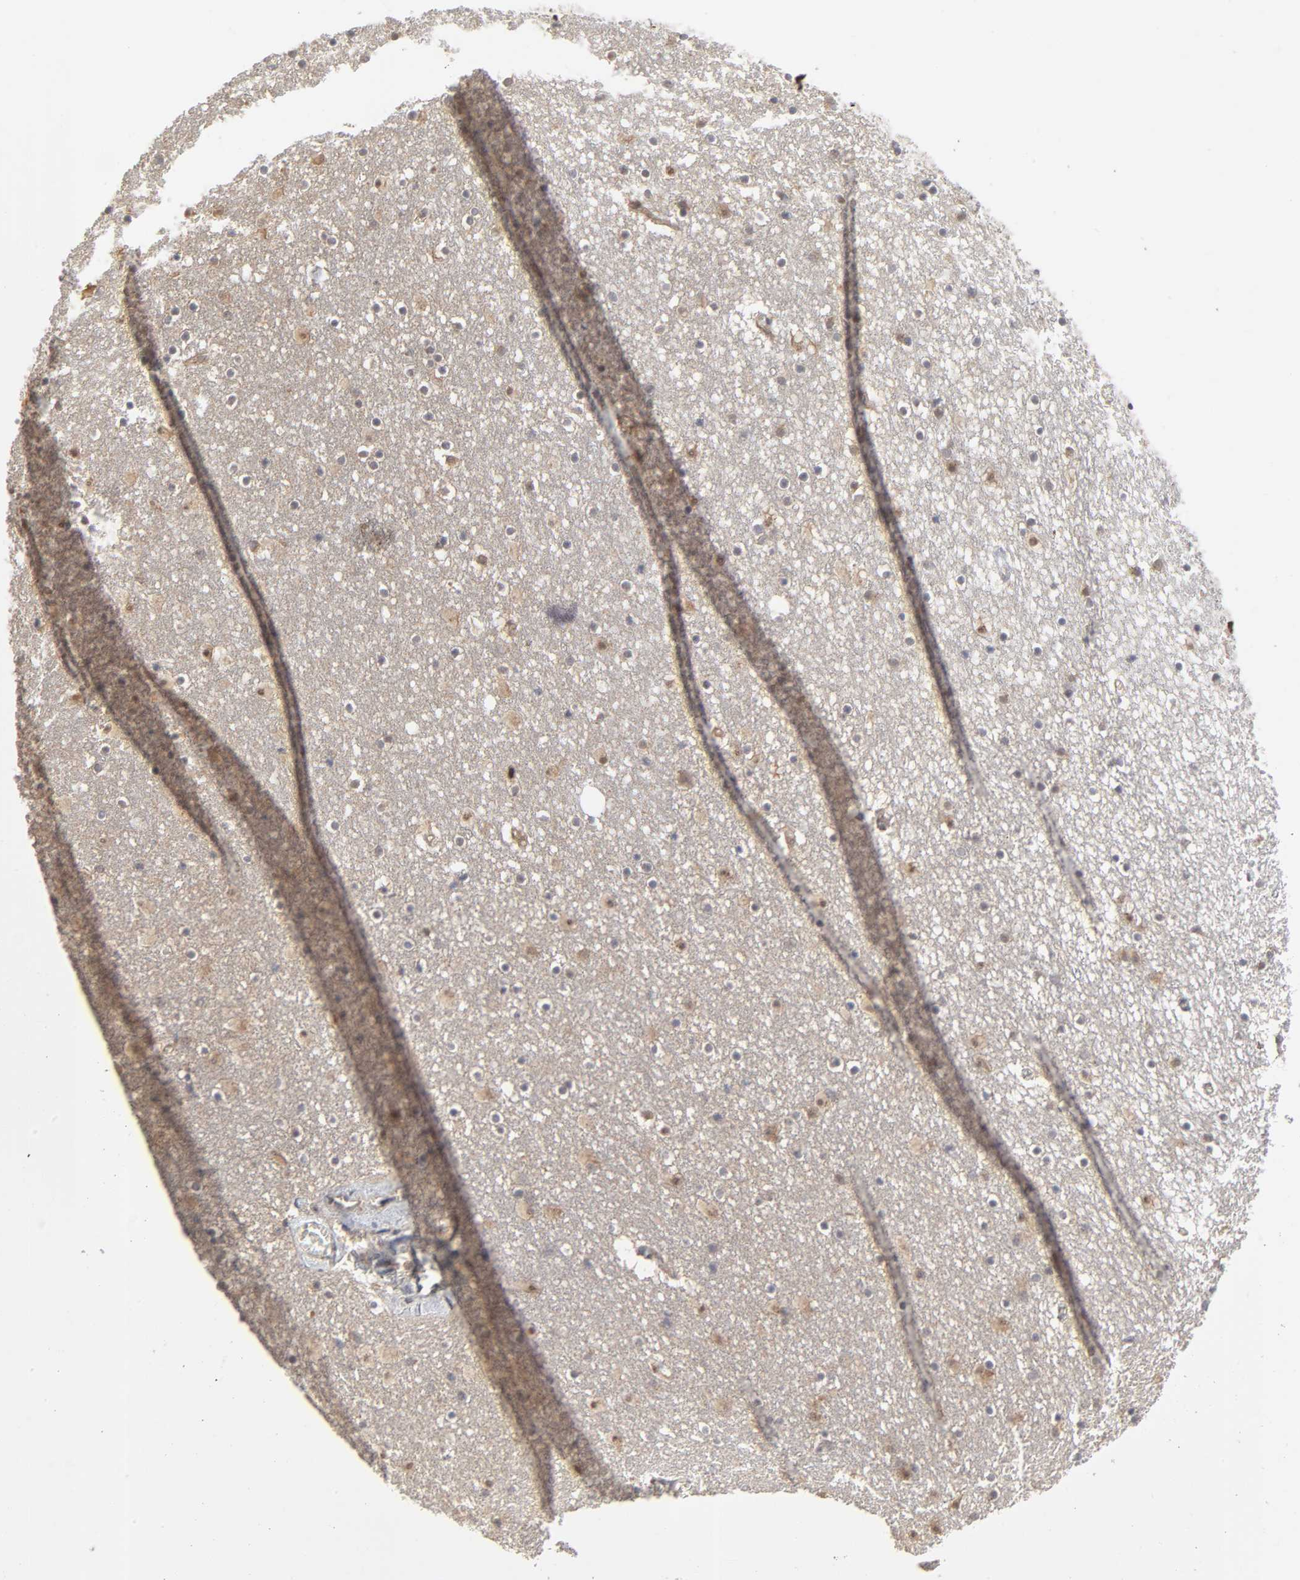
{"staining": {"intensity": "weak", "quantity": "25%-75%", "location": "cytoplasmic/membranous,nuclear"}, "tissue": "caudate", "cell_type": "Glial cells", "image_type": "normal", "snomed": [{"axis": "morphology", "description": "Normal tissue, NOS"}, {"axis": "topography", "description": "Lateral ventricle wall"}], "caption": "A brown stain highlights weak cytoplasmic/membranous,nuclear staining of a protein in glial cells of unremarkable human caudate. (Brightfield microscopy of DAB IHC at high magnification).", "gene": "SCFD1", "patient": {"sex": "male", "age": 45}}